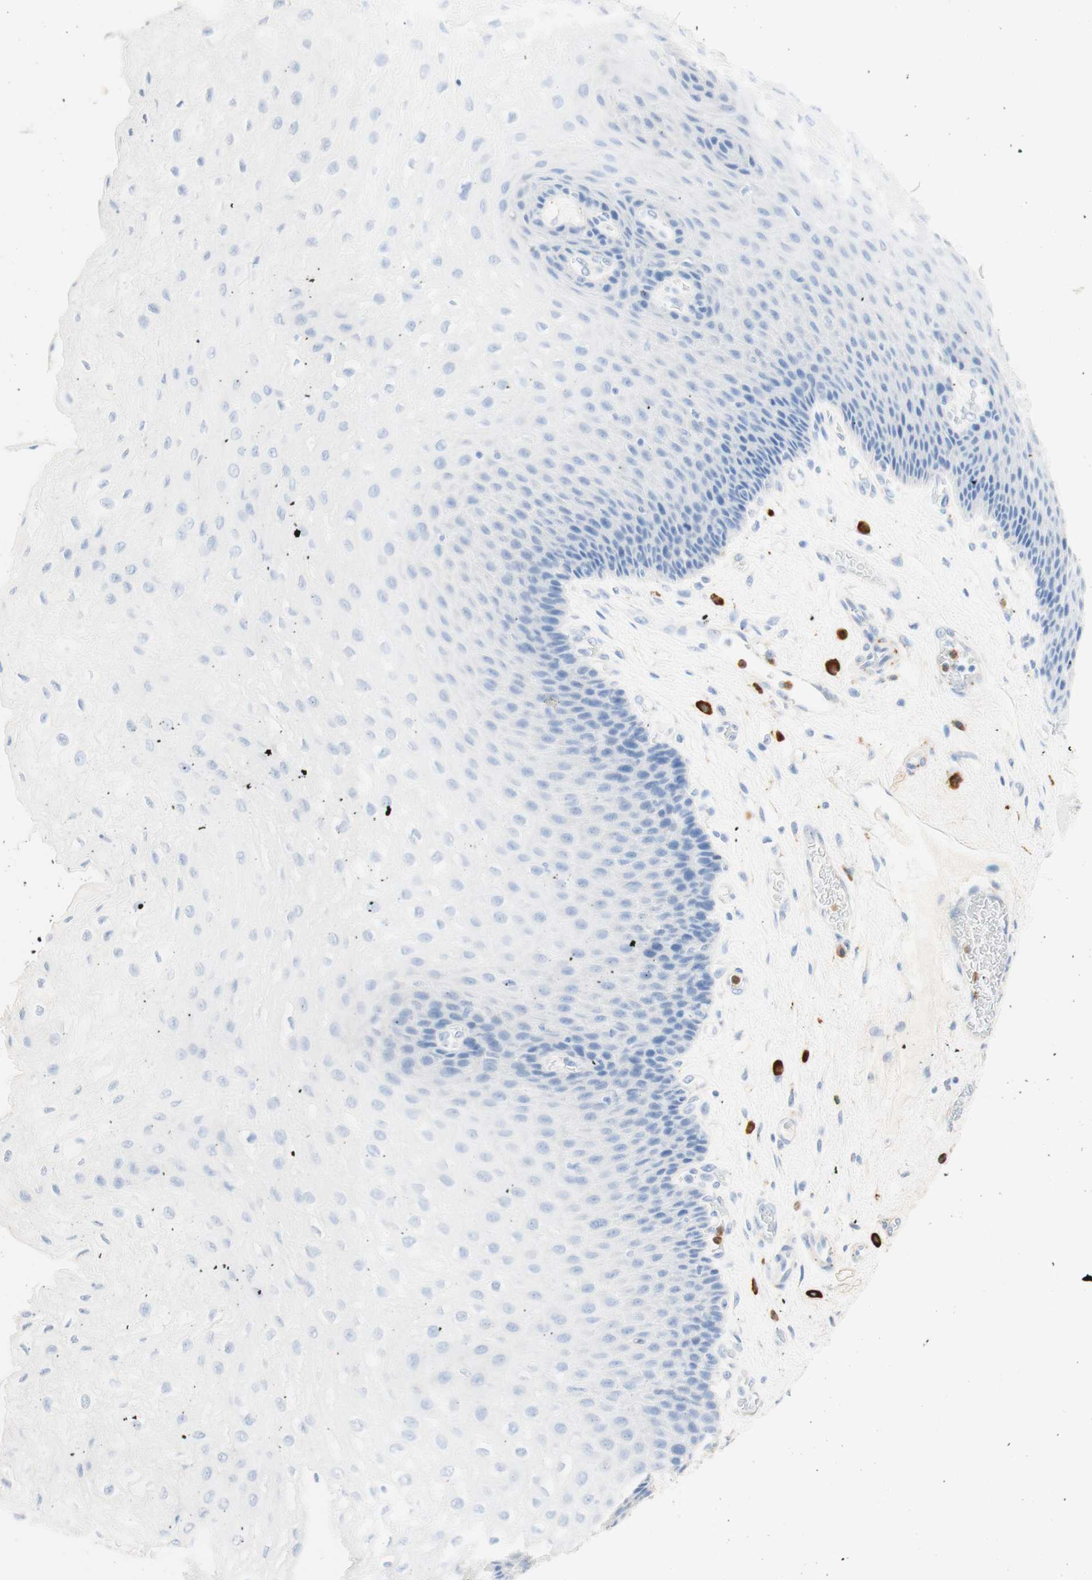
{"staining": {"intensity": "negative", "quantity": "none", "location": "none"}, "tissue": "esophagus", "cell_type": "Squamous epithelial cells", "image_type": "normal", "snomed": [{"axis": "morphology", "description": "Normal tissue, NOS"}, {"axis": "topography", "description": "Esophagus"}], "caption": "IHC histopathology image of normal esophagus: esophagus stained with DAB (3,3'-diaminobenzidine) reveals no significant protein staining in squamous epithelial cells.", "gene": "CD63", "patient": {"sex": "female", "age": 72}}